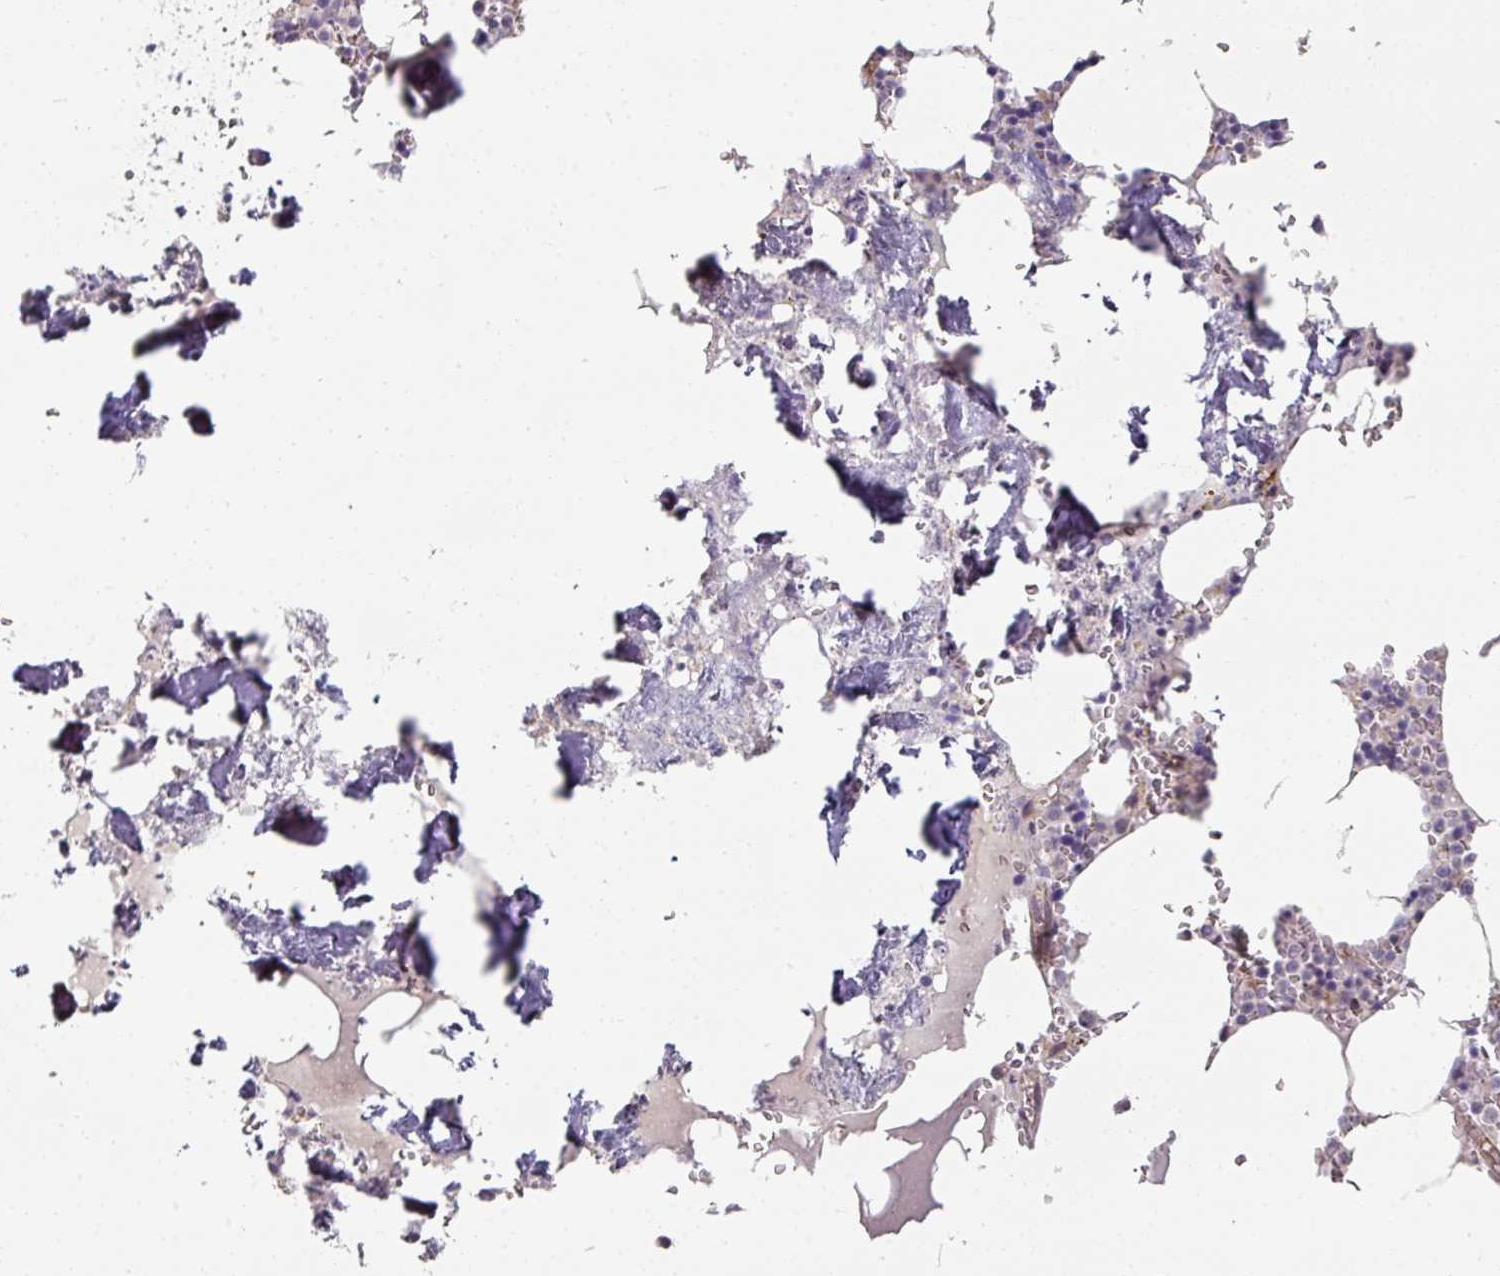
{"staining": {"intensity": "moderate", "quantity": "<25%", "location": "cytoplasmic/membranous"}, "tissue": "bone marrow", "cell_type": "Hematopoietic cells", "image_type": "normal", "snomed": [{"axis": "morphology", "description": "Normal tissue, NOS"}, {"axis": "topography", "description": "Bone marrow"}], "caption": "IHC histopathology image of normal human bone marrow stained for a protein (brown), which demonstrates low levels of moderate cytoplasmic/membranous staining in approximately <25% of hematopoietic cells.", "gene": "SIDT2", "patient": {"sex": "male", "age": 64}}